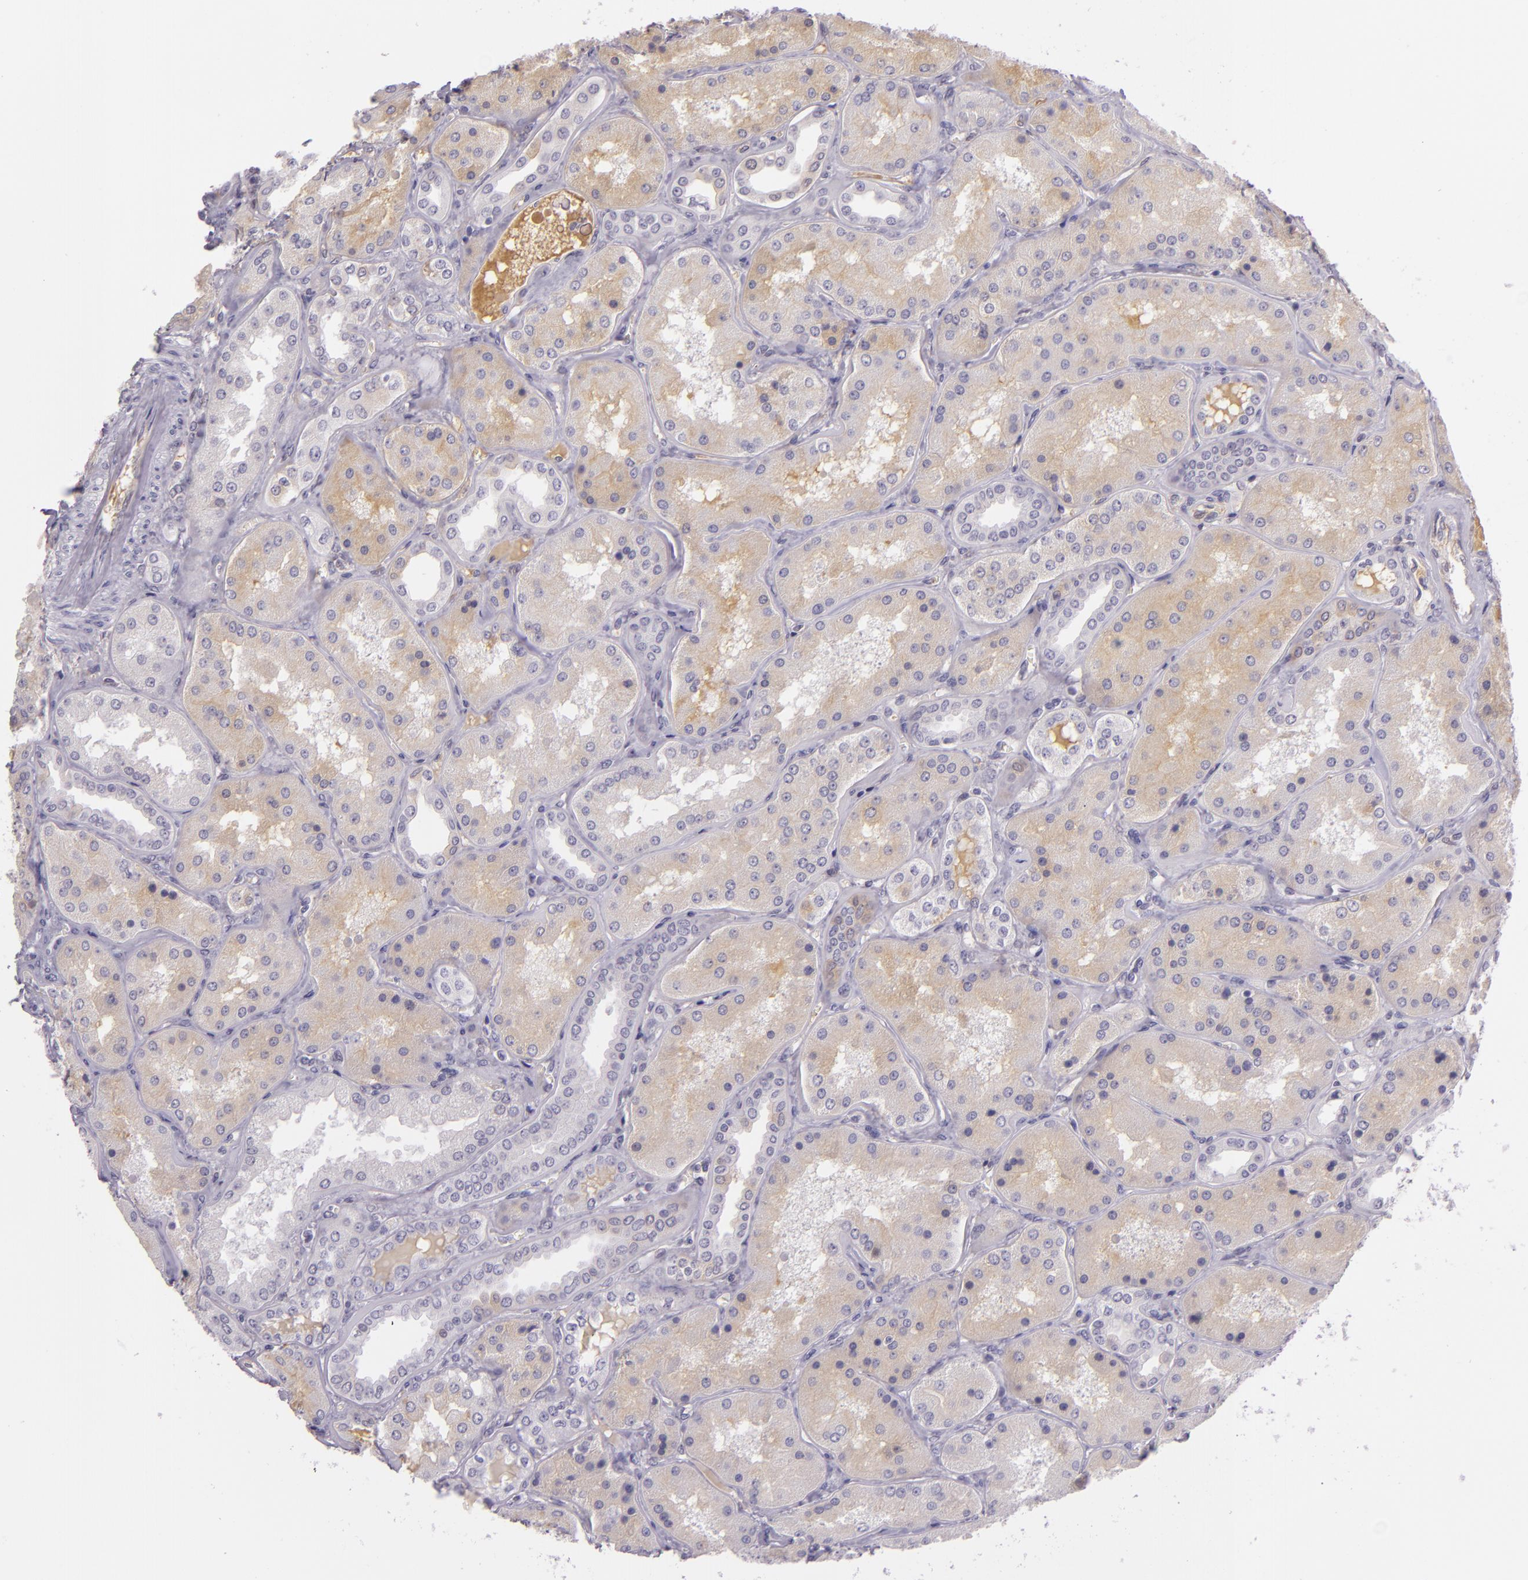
{"staining": {"intensity": "negative", "quantity": "none", "location": "none"}, "tissue": "kidney", "cell_type": "Cells in glomeruli", "image_type": "normal", "snomed": [{"axis": "morphology", "description": "Normal tissue, NOS"}, {"axis": "topography", "description": "Kidney"}], "caption": "A high-resolution photomicrograph shows IHC staining of normal kidney, which reveals no significant positivity in cells in glomeruli. Brightfield microscopy of immunohistochemistry stained with DAB (brown) and hematoxylin (blue), captured at high magnification.", "gene": "CHEK2", "patient": {"sex": "female", "age": 56}}